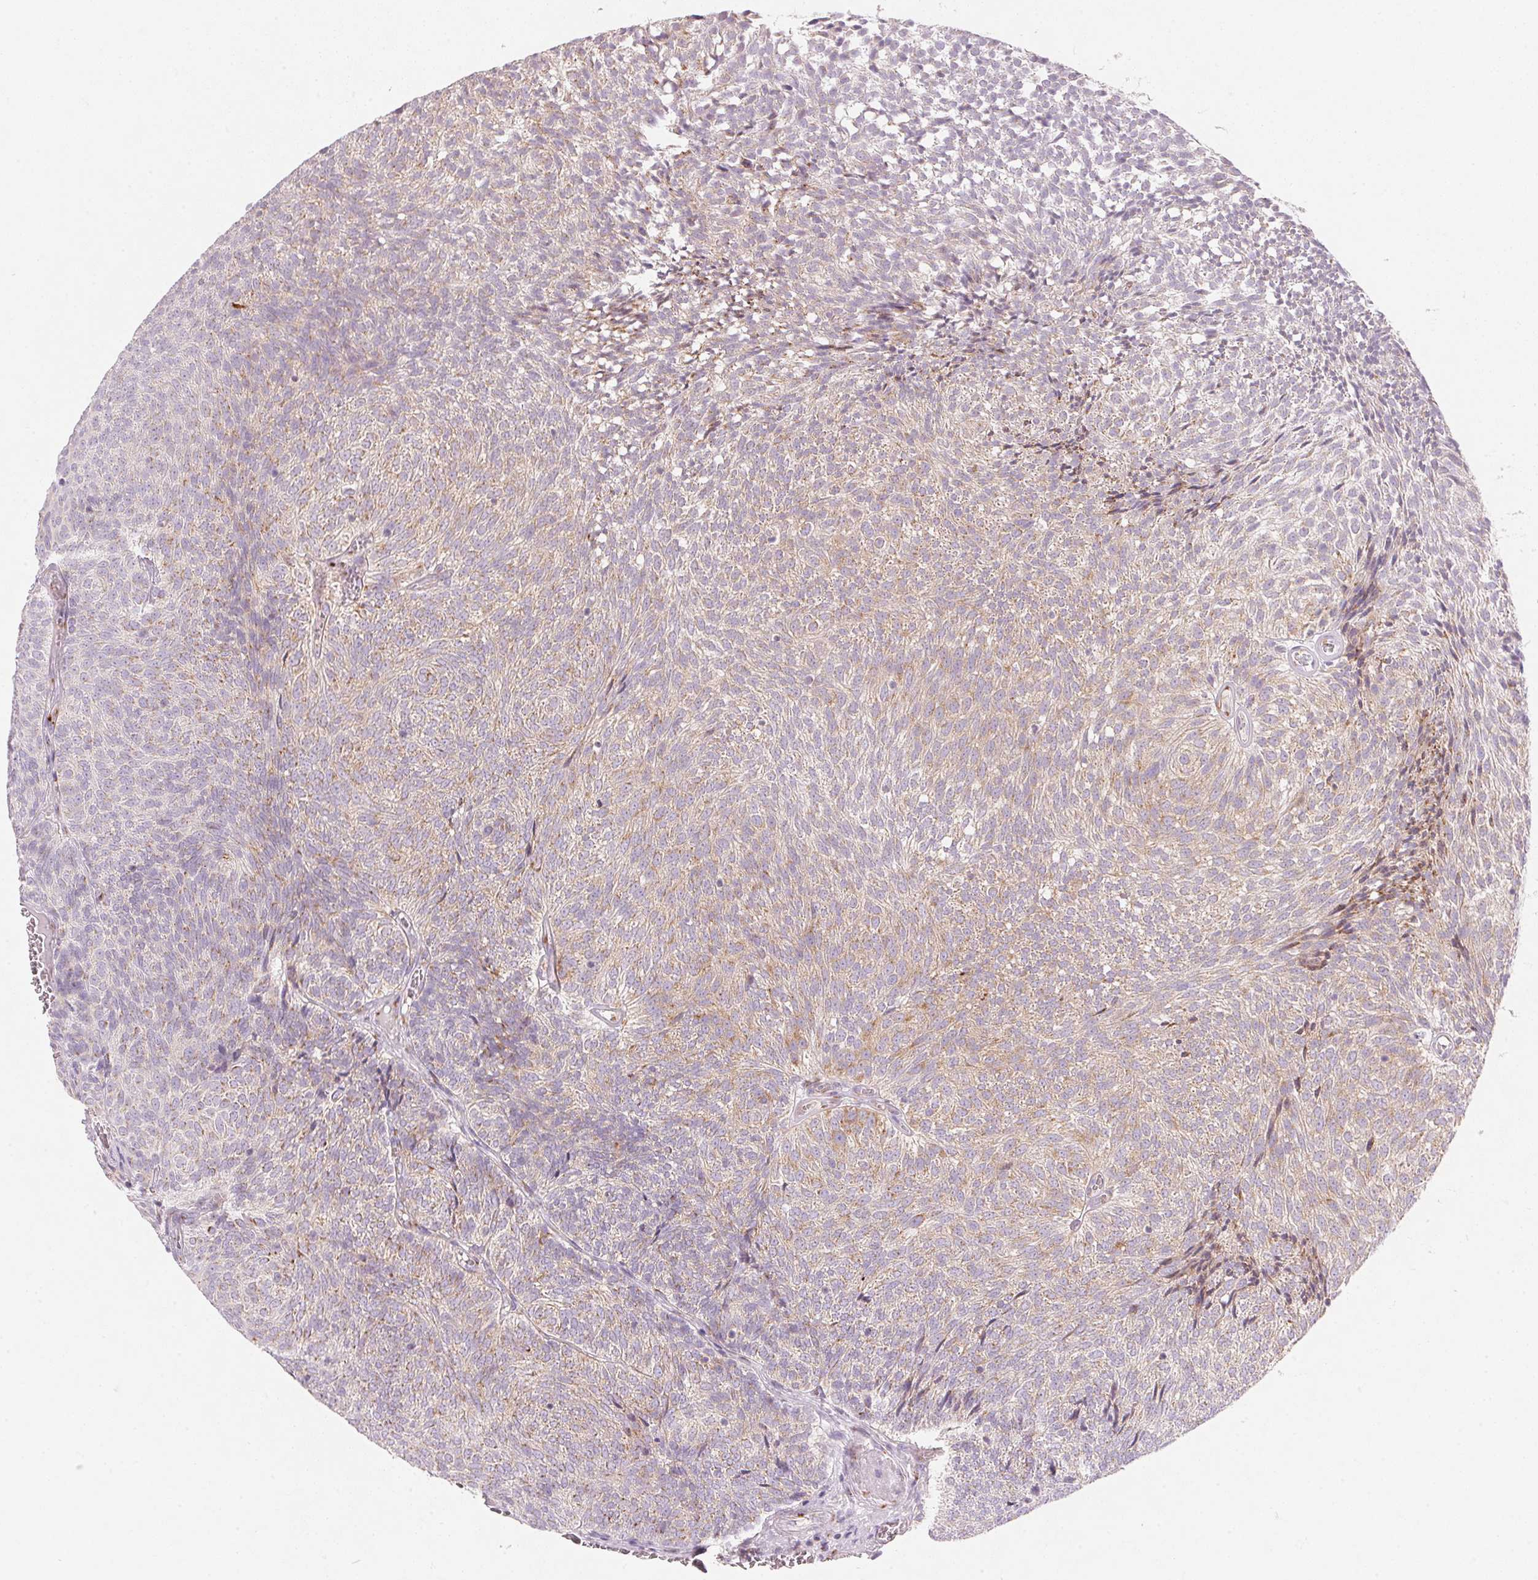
{"staining": {"intensity": "weak", "quantity": "25%-75%", "location": "cytoplasmic/membranous"}, "tissue": "urothelial cancer", "cell_type": "Tumor cells", "image_type": "cancer", "snomed": [{"axis": "morphology", "description": "Urothelial carcinoma, Low grade"}, {"axis": "topography", "description": "Urinary bladder"}], "caption": "Human low-grade urothelial carcinoma stained with a protein marker demonstrates weak staining in tumor cells.", "gene": "DRAM2", "patient": {"sex": "male", "age": 77}}